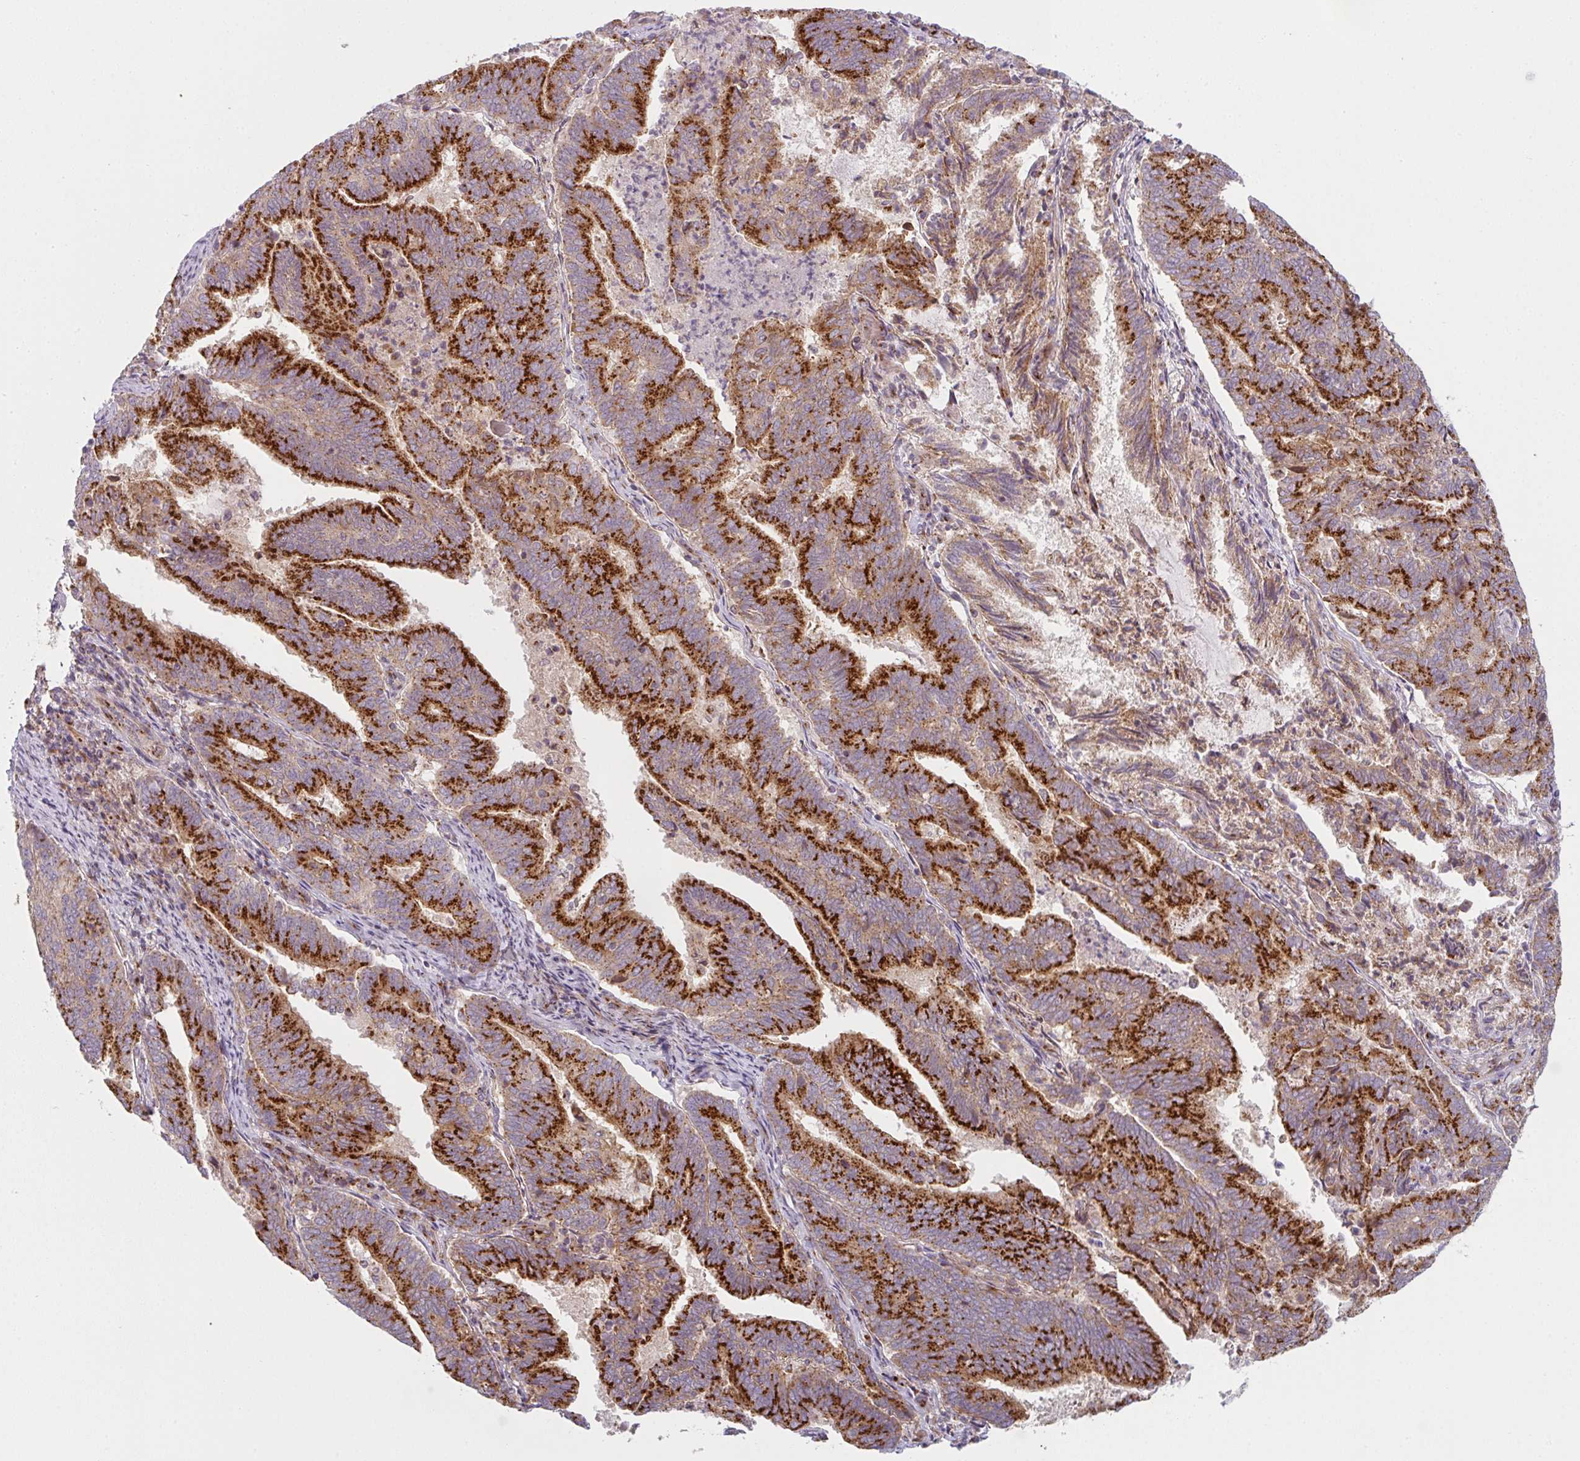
{"staining": {"intensity": "strong", "quantity": ">75%", "location": "cytoplasmic/membranous"}, "tissue": "endometrial cancer", "cell_type": "Tumor cells", "image_type": "cancer", "snomed": [{"axis": "morphology", "description": "Adenocarcinoma, NOS"}, {"axis": "topography", "description": "Endometrium"}], "caption": "Protein staining displays strong cytoplasmic/membranous positivity in approximately >75% of tumor cells in endometrial adenocarcinoma. Nuclei are stained in blue.", "gene": "GVQW3", "patient": {"sex": "female", "age": 80}}